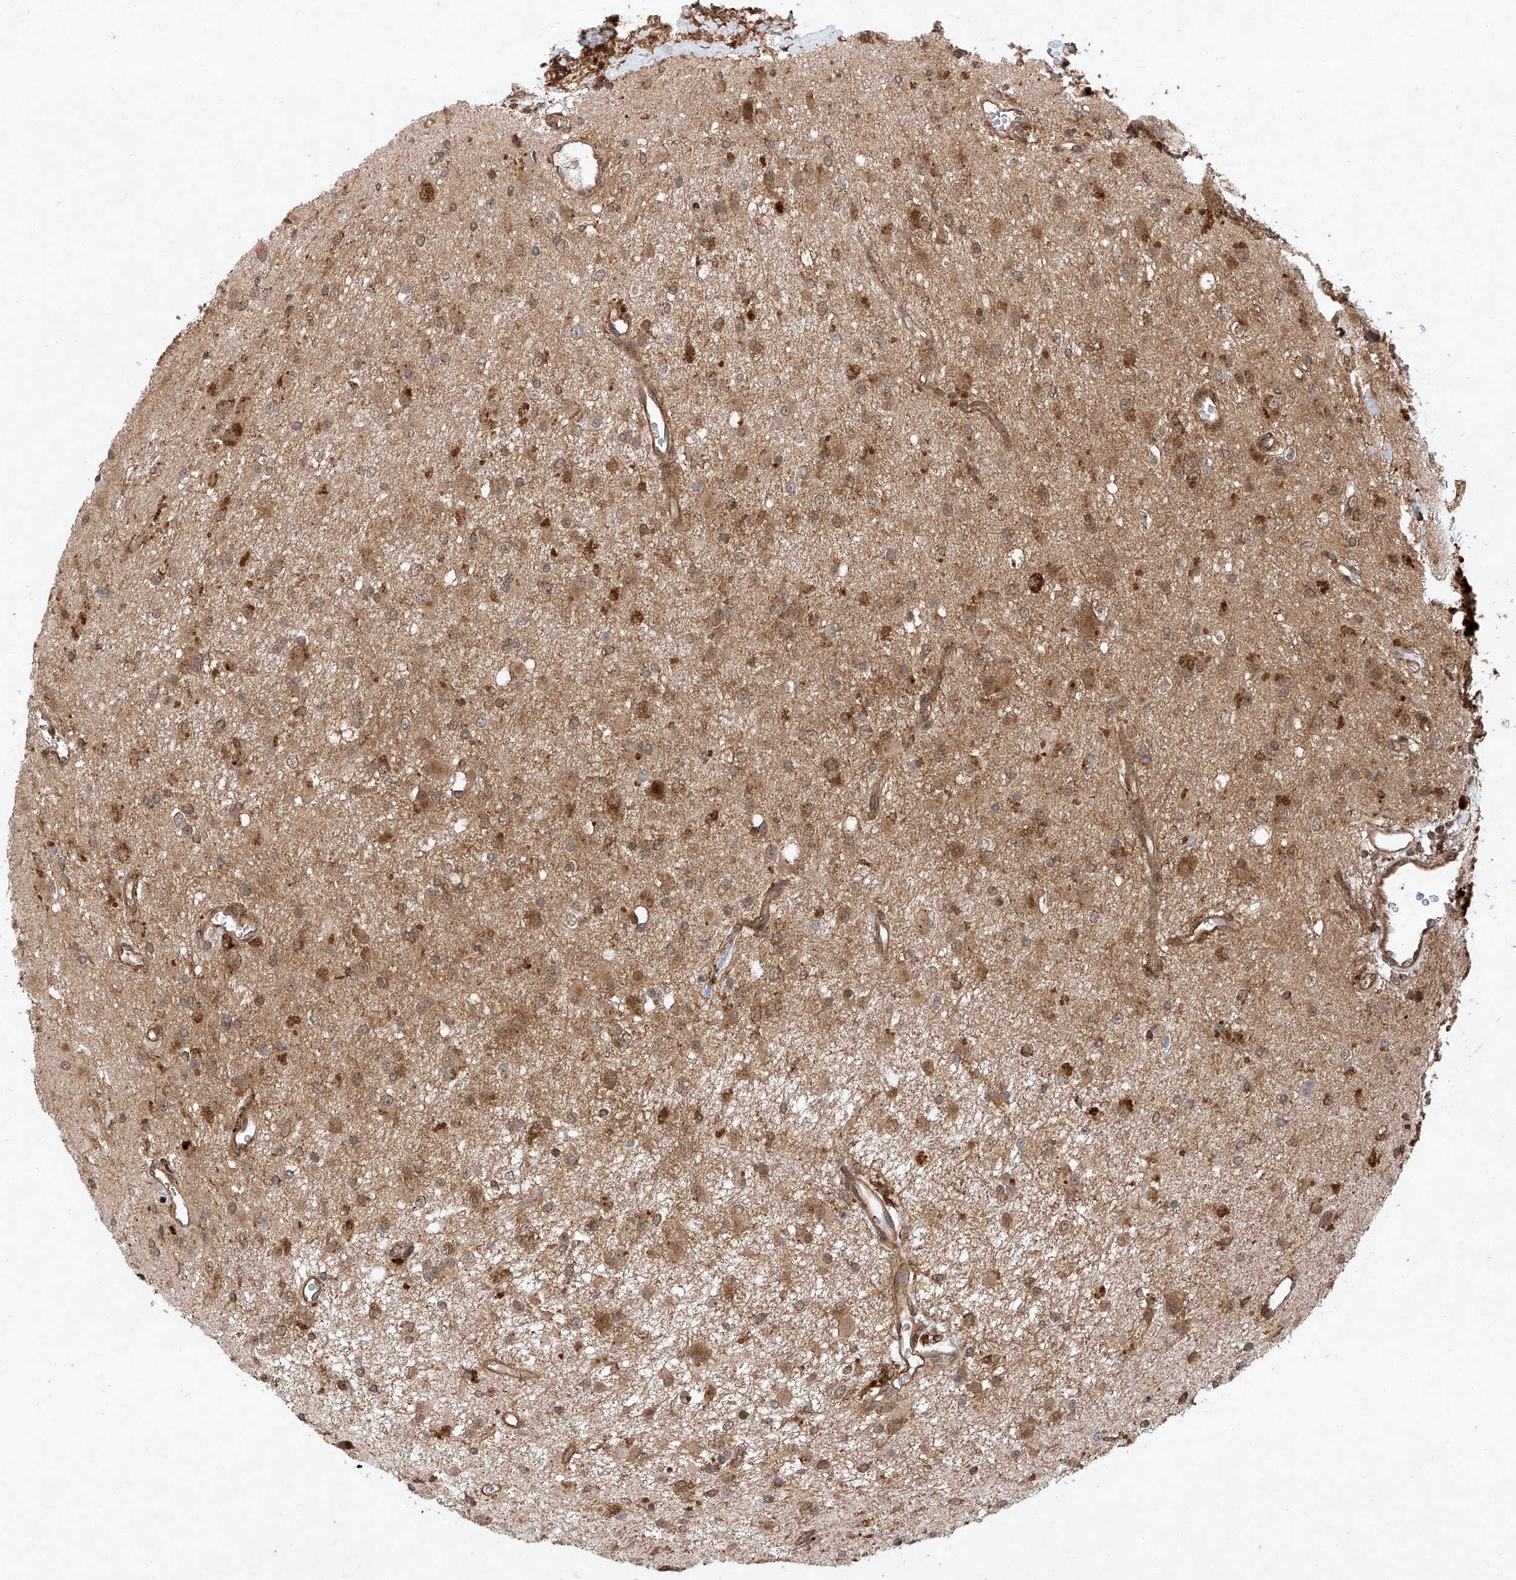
{"staining": {"intensity": "moderate", "quantity": "25%-75%", "location": "cytoplasmic/membranous"}, "tissue": "glioma", "cell_type": "Tumor cells", "image_type": "cancer", "snomed": [{"axis": "morphology", "description": "Glioma, malignant, High grade"}, {"axis": "topography", "description": "Brain"}], "caption": "Immunohistochemical staining of glioma shows medium levels of moderate cytoplasmic/membranous expression in about 25%-75% of tumor cells.", "gene": "ZFP28", "patient": {"sex": "male", "age": 34}}